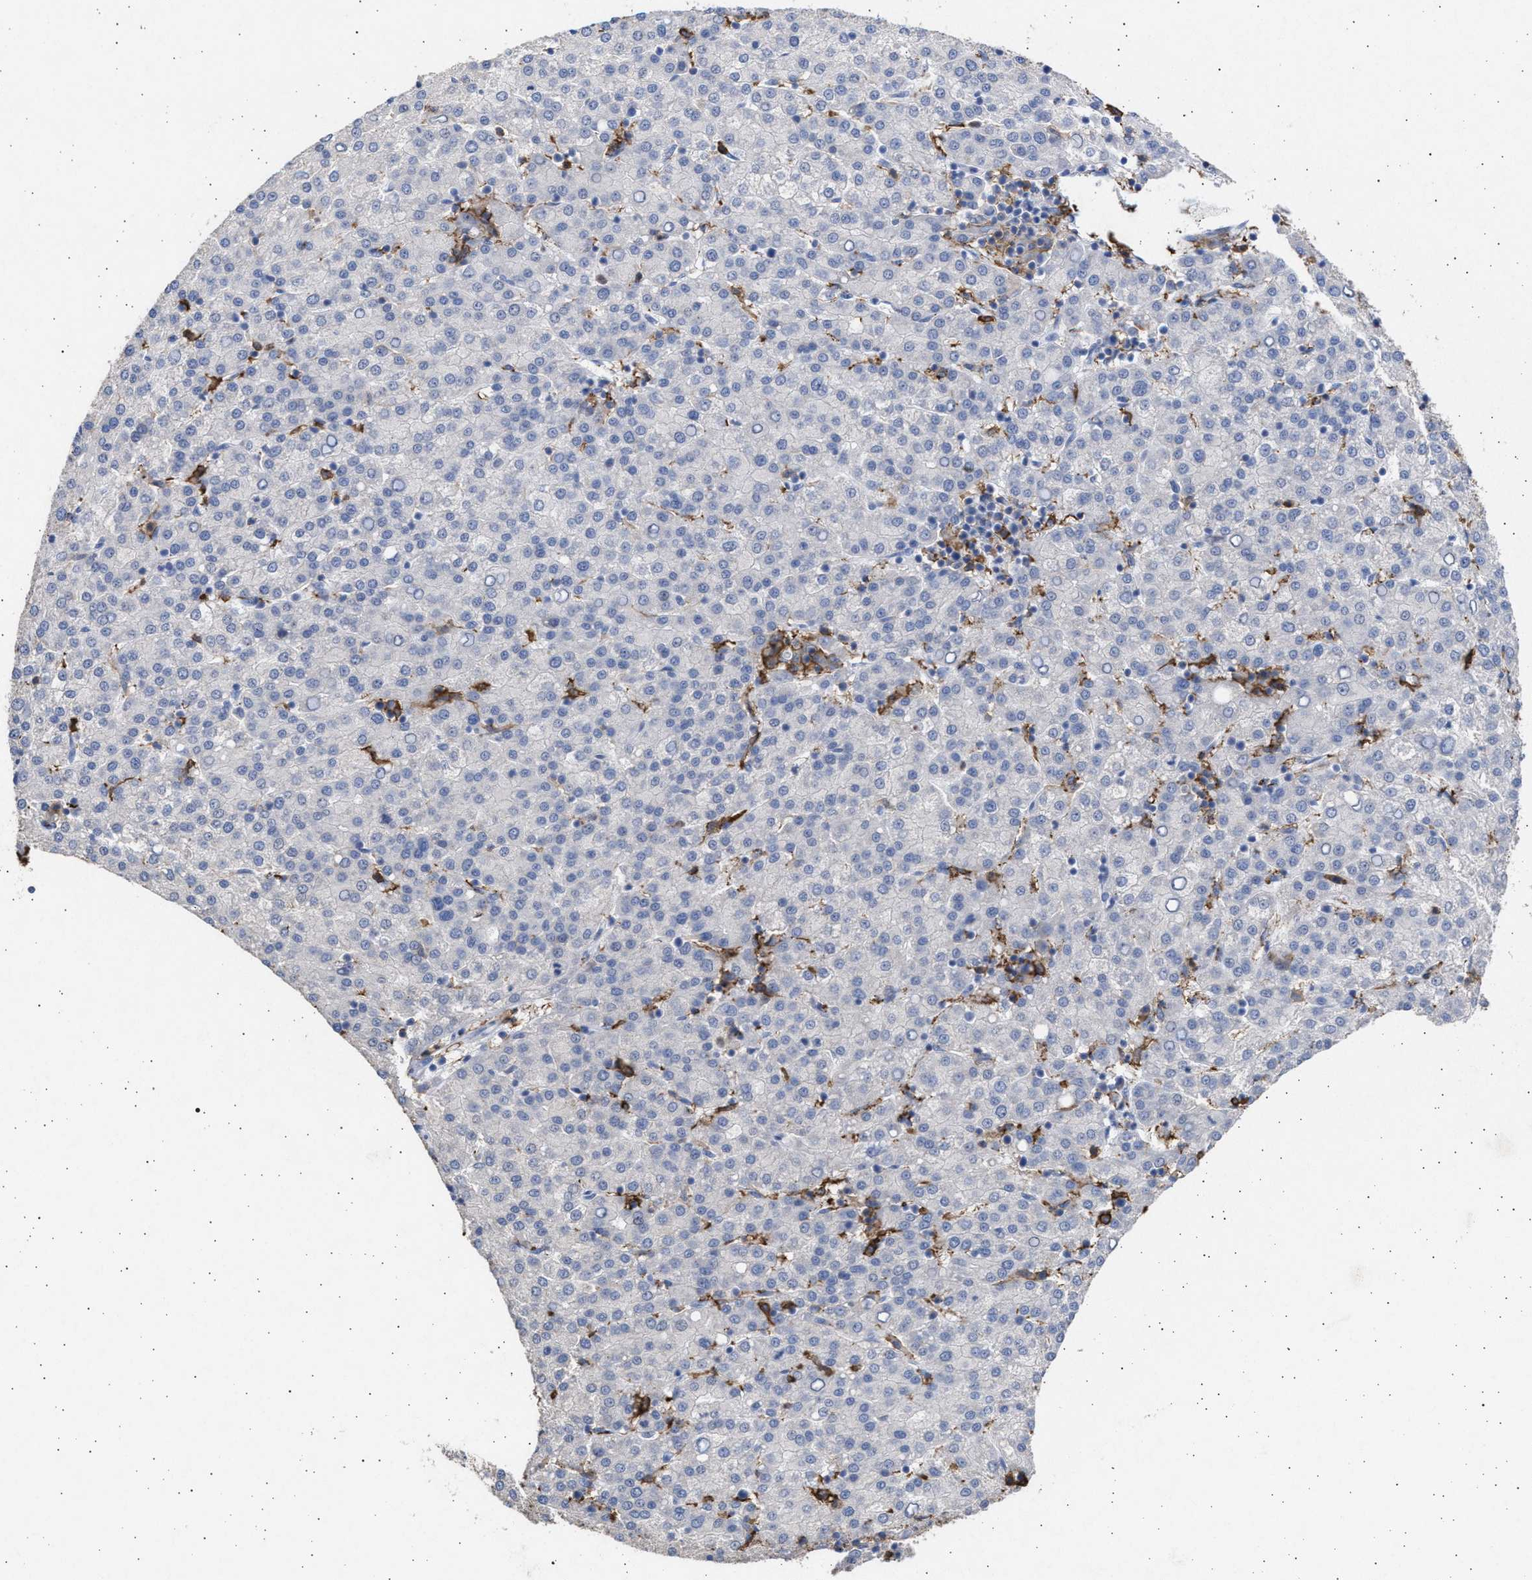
{"staining": {"intensity": "negative", "quantity": "none", "location": "none"}, "tissue": "liver cancer", "cell_type": "Tumor cells", "image_type": "cancer", "snomed": [{"axis": "morphology", "description": "Carcinoma, Hepatocellular, NOS"}, {"axis": "topography", "description": "Liver"}], "caption": "Immunohistochemistry photomicrograph of neoplastic tissue: human liver cancer stained with DAB (3,3'-diaminobenzidine) exhibits no significant protein positivity in tumor cells. The staining is performed using DAB brown chromogen with nuclei counter-stained in using hematoxylin.", "gene": "FCER1A", "patient": {"sex": "female", "age": 58}}